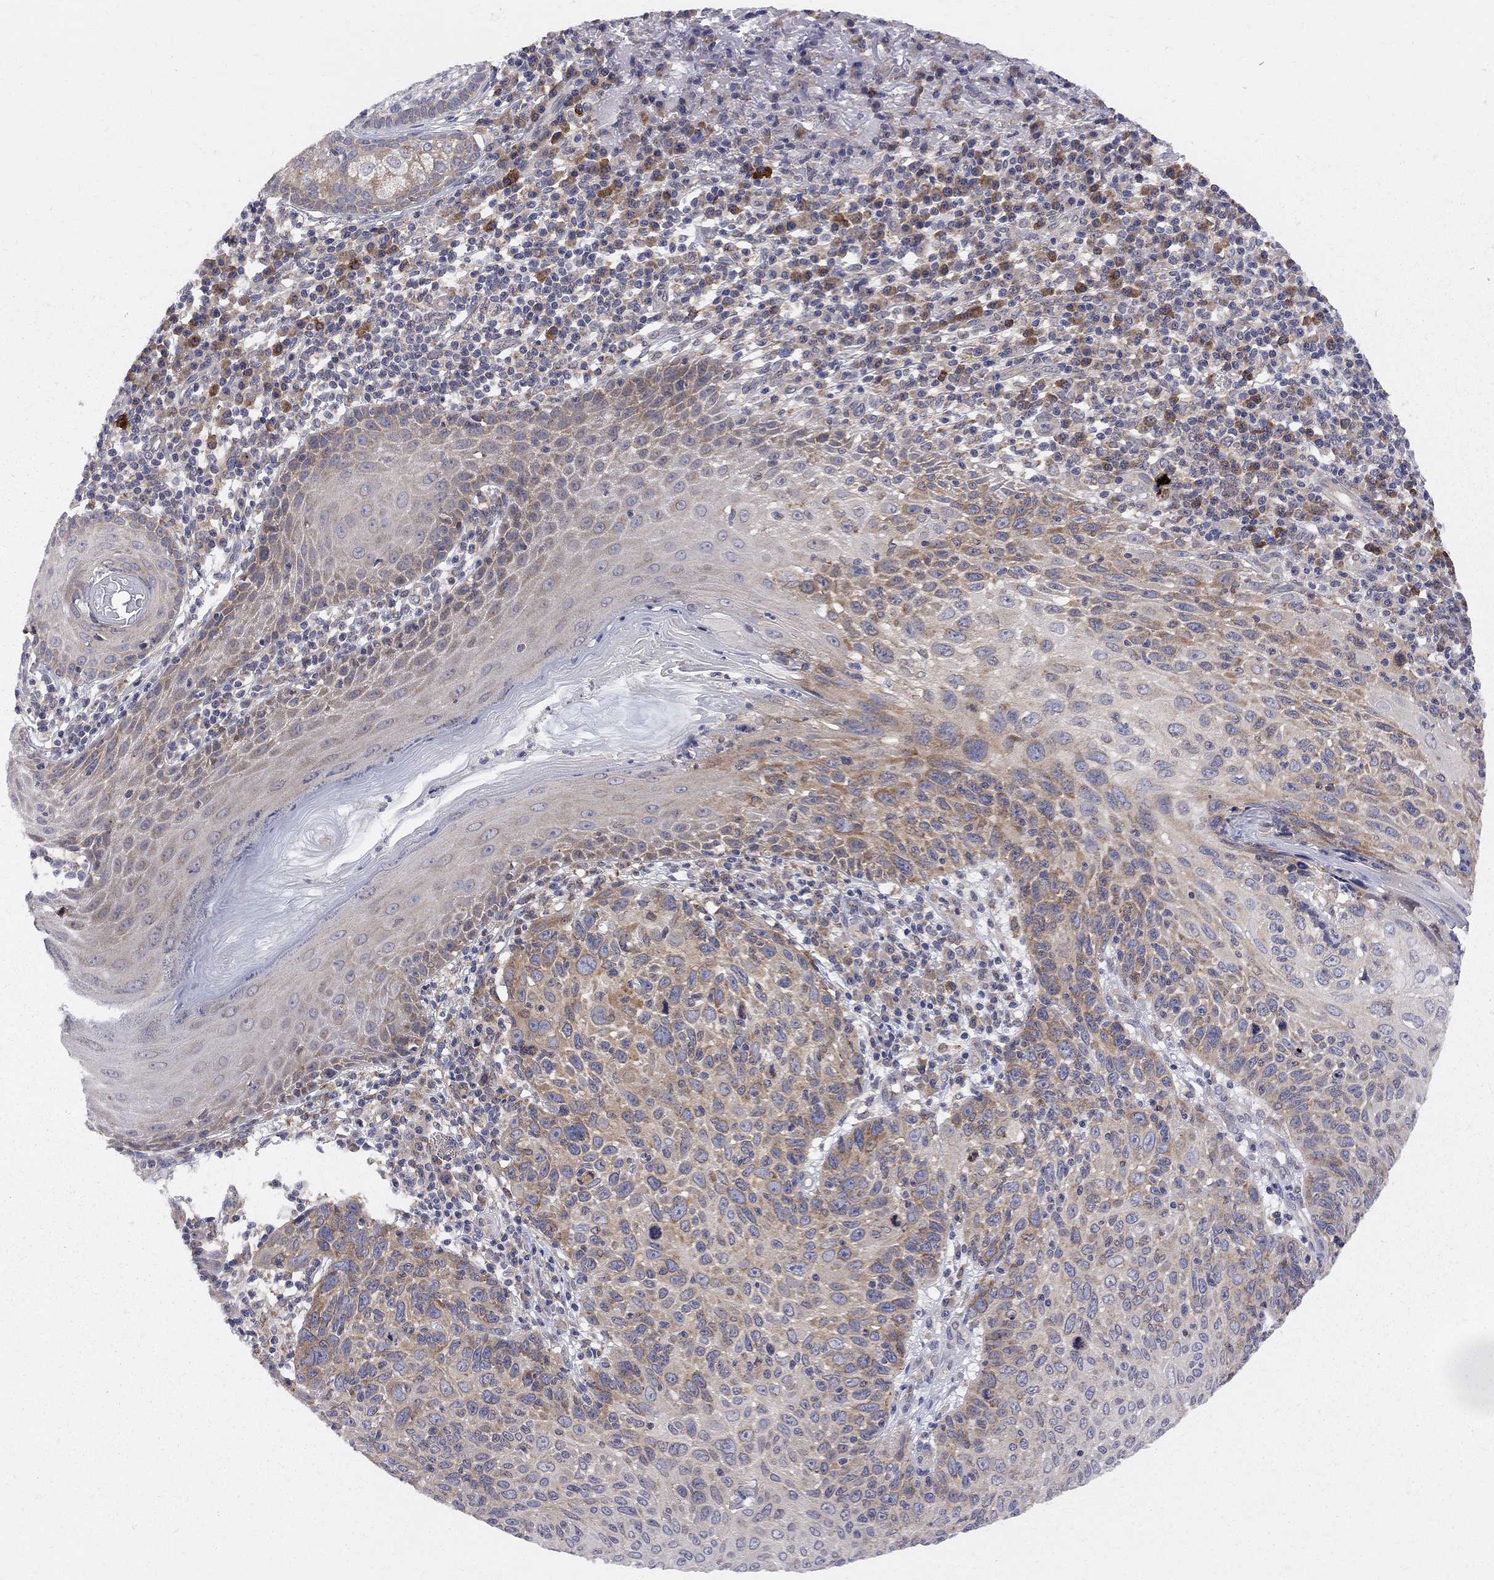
{"staining": {"intensity": "moderate", "quantity": ">75%", "location": "cytoplasmic/membranous"}, "tissue": "skin cancer", "cell_type": "Tumor cells", "image_type": "cancer", "snomed": [{"axis": "morphology", "description": "Squamous cell carcinoma, NOS"}, {"axis": "topography", "description": "Skin"}], "caption": "Human skin squamous cell carcinoma stained for a protein (brown) demonstrates moderate cytoplasmic/membranous positive positivity in about >75% of tumor cells.", "gene": "CNOT11", "patient": {"sex": "male", "age": 92}}